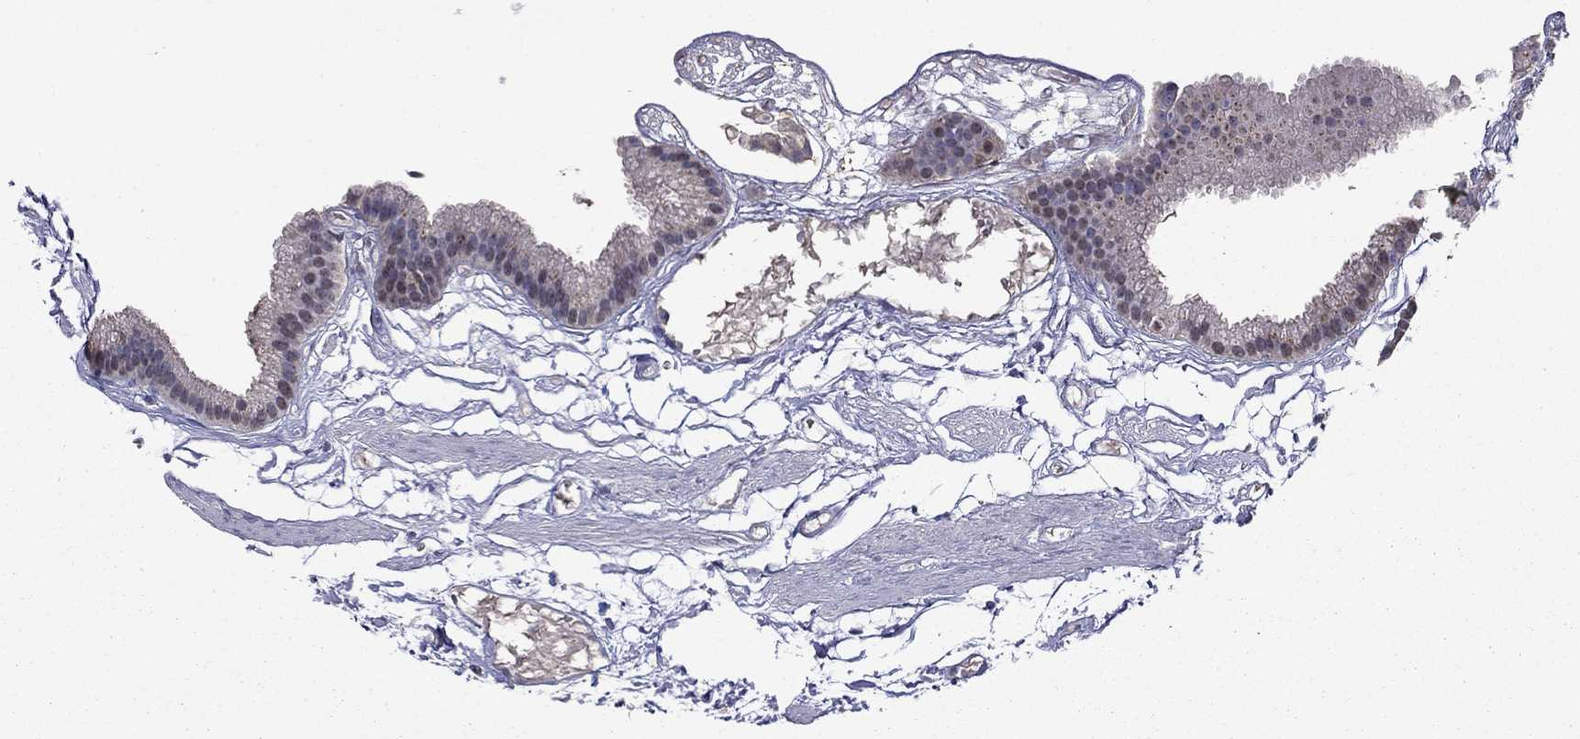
{"staining": {"intensity": "weak", "quantity": "<25%", "location": "nuclear"}, "tissue": "gallbladder", "cell_type": "Glandular cells", "image_type": "normal", "snomed": [{"axis": "morphology", "description": "Normal tissue, NOS"}, {"axis": "topography", "description": "Gallbladder"}], "caption": "This is an immunohistochemistry (IHC) histopathology image of benign human gallbladder. There is no expression in glandular cells.", "gene": "APPBP2", "patient": {"sex": "female", "age": 45}}